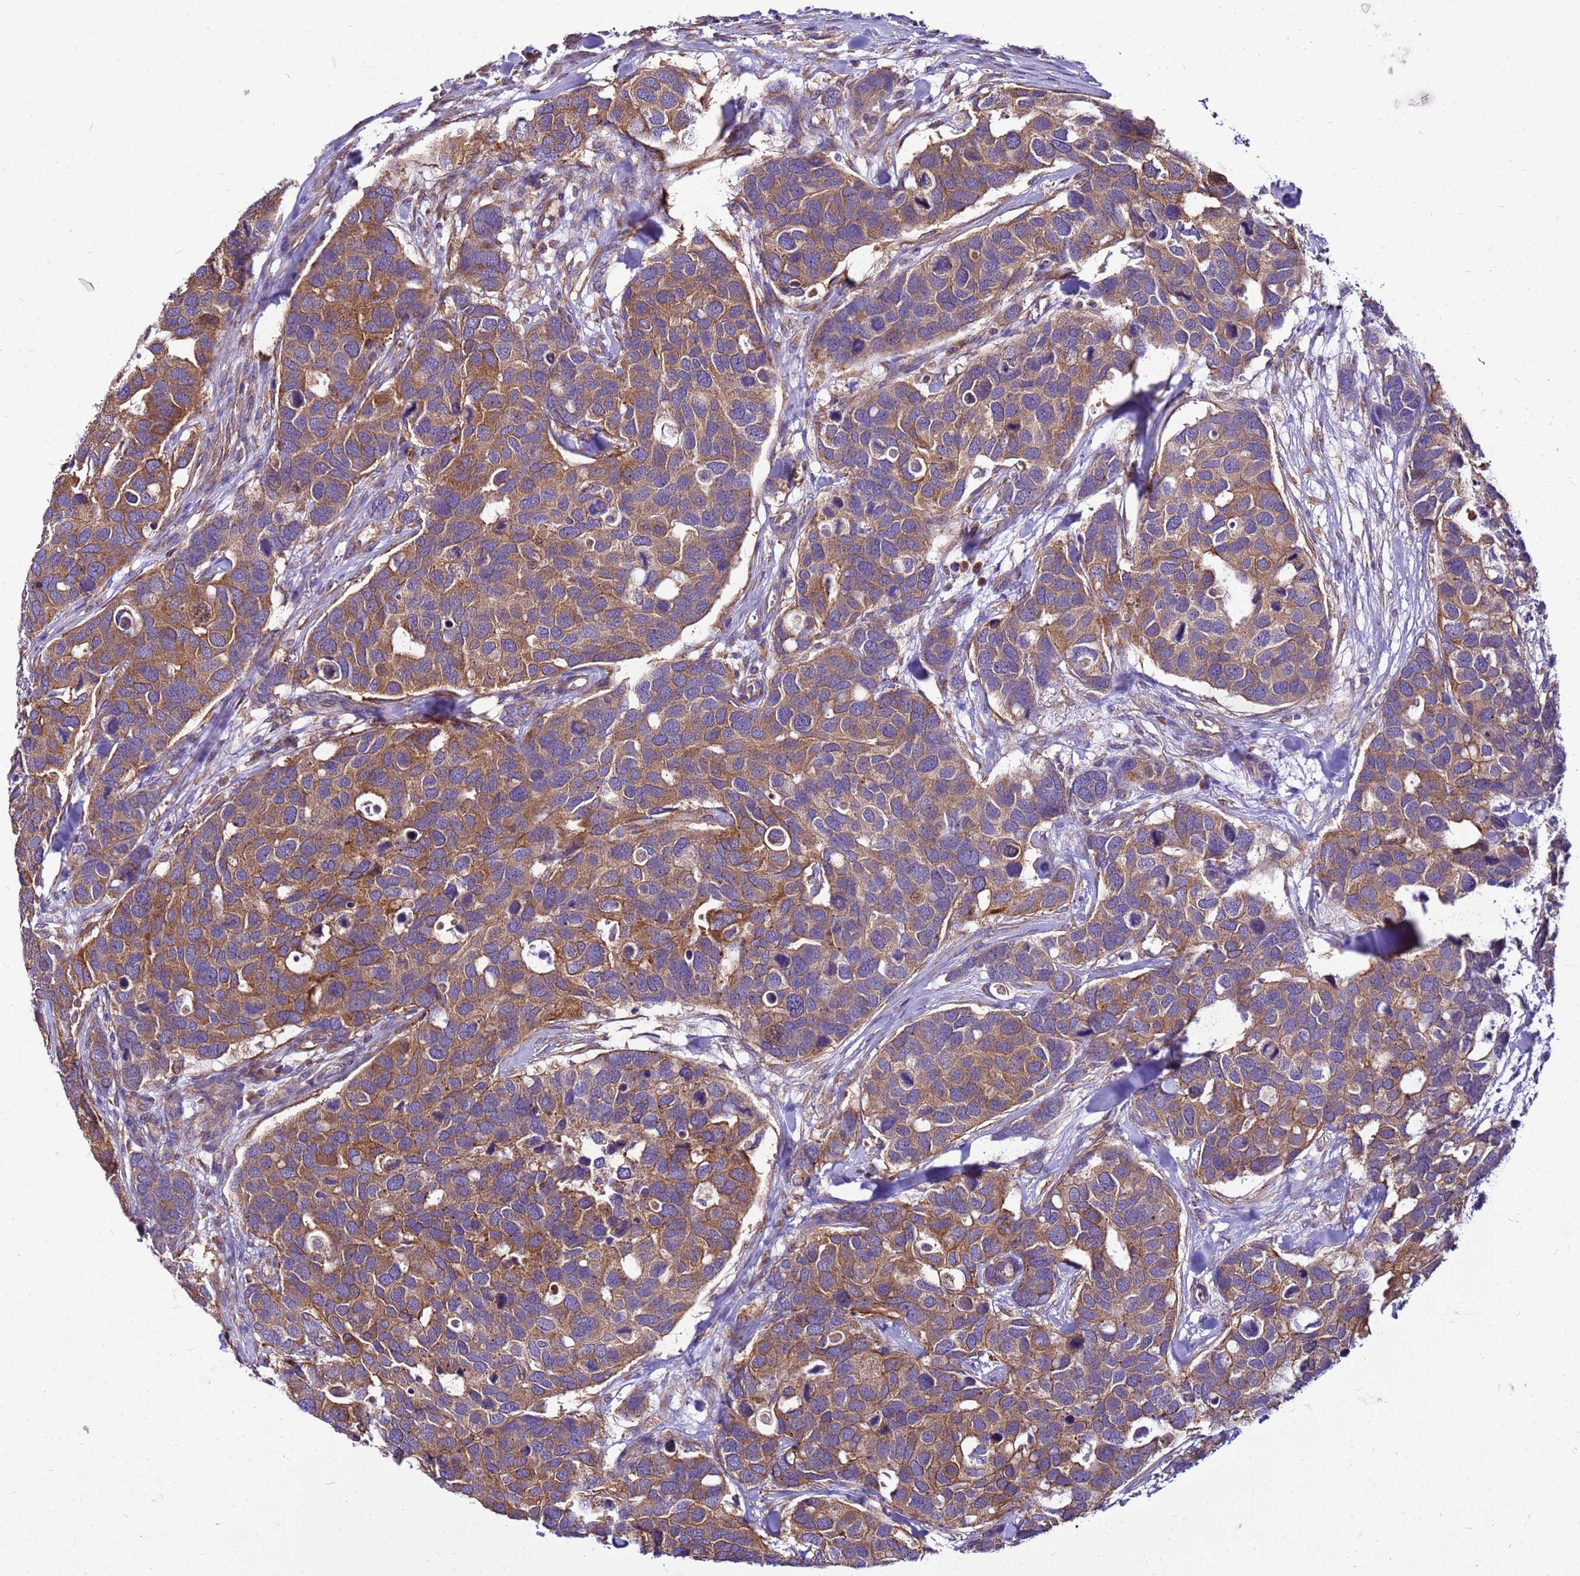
{"staining": {"intensity": "moderate", "quantity": ">75%", "location": "cytoplasmic/membranous"}, "tissue": "breast cancer", "cell_type": "Tumor cells", "image_type": "cancer", "snomed": [{"axis": "morphology", "description": "Duct carcinoma"}, {"axis": "topography", "description": "Breast"}], "caption": "The photomicrograph shows staining of breast intraductal carcinoma, revealing moderate cytoplasmic/membranous protein staining (brown color) within tumor cells. The protein of interest is shown in brown color, while the nuclei are stained blue.", "gene": "PKD1", "patient": {"sex": "female", "age": 83}}